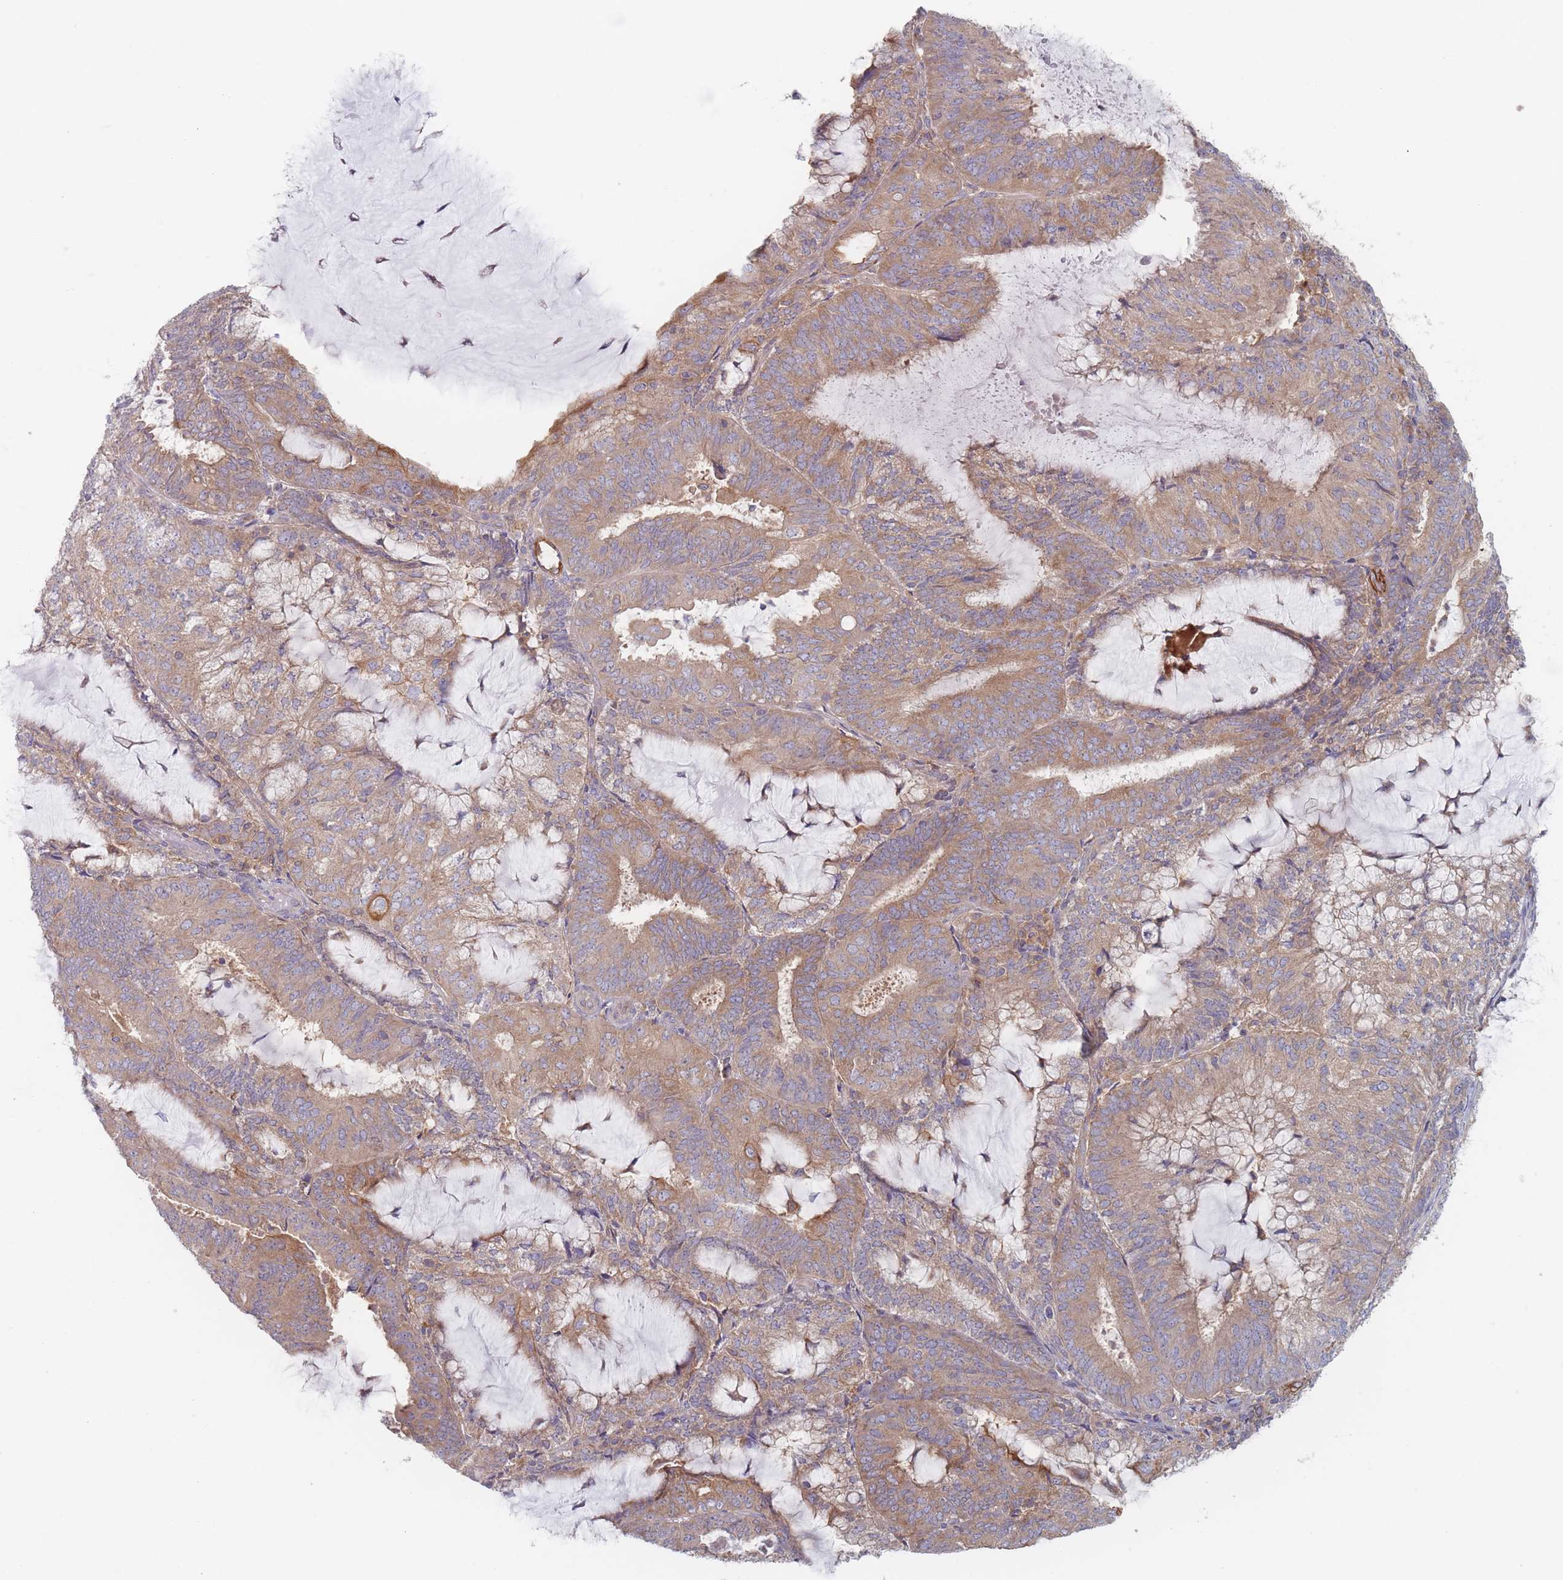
{"staining": {"intensity": "moderate", "quantity": "25%-75%", "location": "cytoplasmic/membranous"}, "tissue": "endometrial cancer", "cell_type": "Tumor cells", "image_type": "cancer", "snomed": [{"axis": "morphology", "description": "Adenocarcinoma, NOS"}, {"axis": "topography", "description": "Endometrium"}], "caption": "A brown stain labels moderate cytoplasmic/membranous staining of a protein in human endometrial adenocarcinoma tumor cells.", "gene": "EFCC1", "patient": {"sex": "female", "age": 81}}